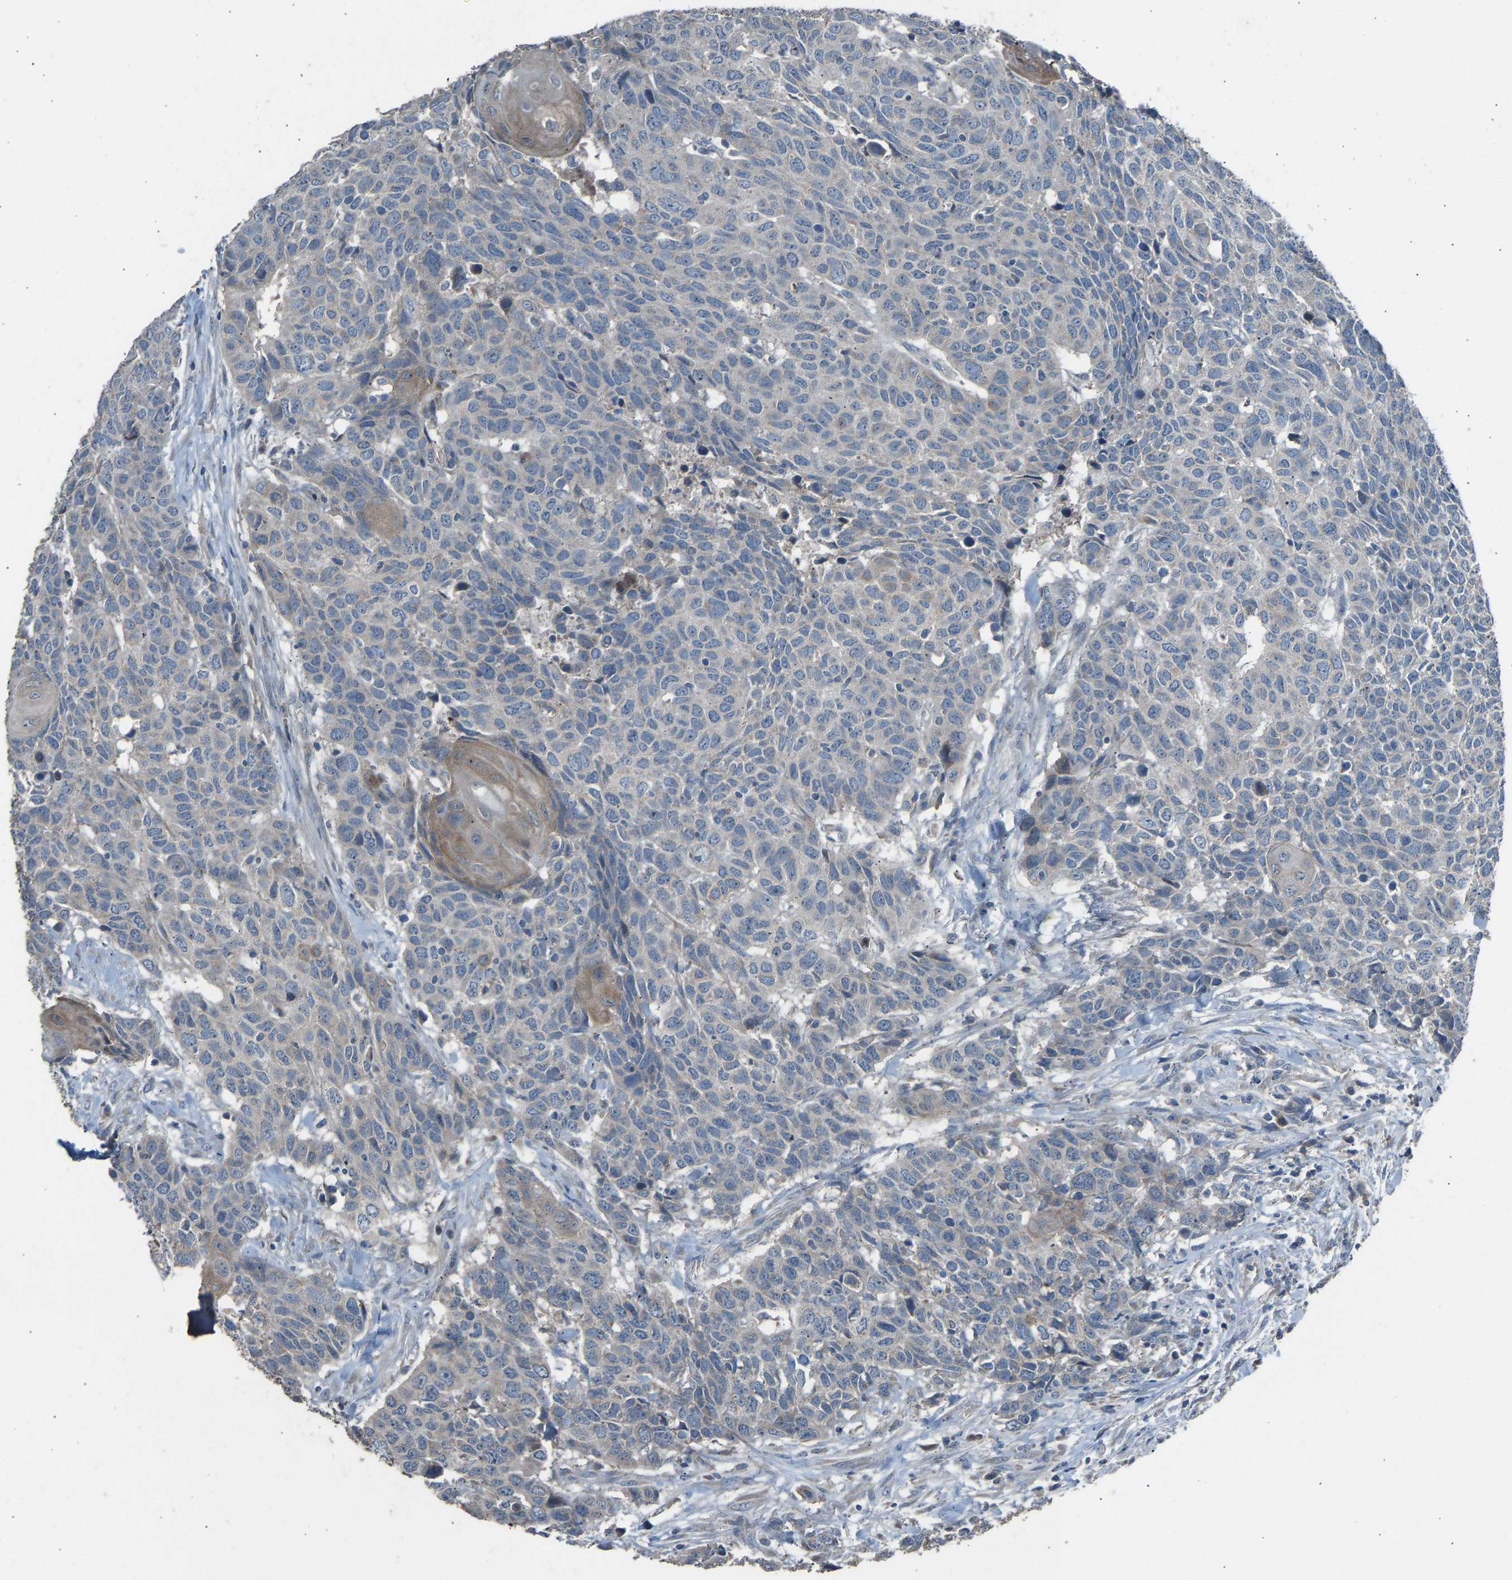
{"staining": {"intensity": "negative", "quantity": "none", "location": "none"}, "tissue": "head and neck cancer", "cell_type": "Tumor cells", "image_type": "cancer", "snomed": [{"axis": "morphology", "description": "Squamous cell carcinoma, NOS"}, {"axis": "topography", "description": "Head-Neck"}], "caption": "Tumor cells are negative for brown protein staining in squamous cell carcinoma (head and neck).", "gene": "TGFBR3", "patient": {"sex": "male", "age": 66}}